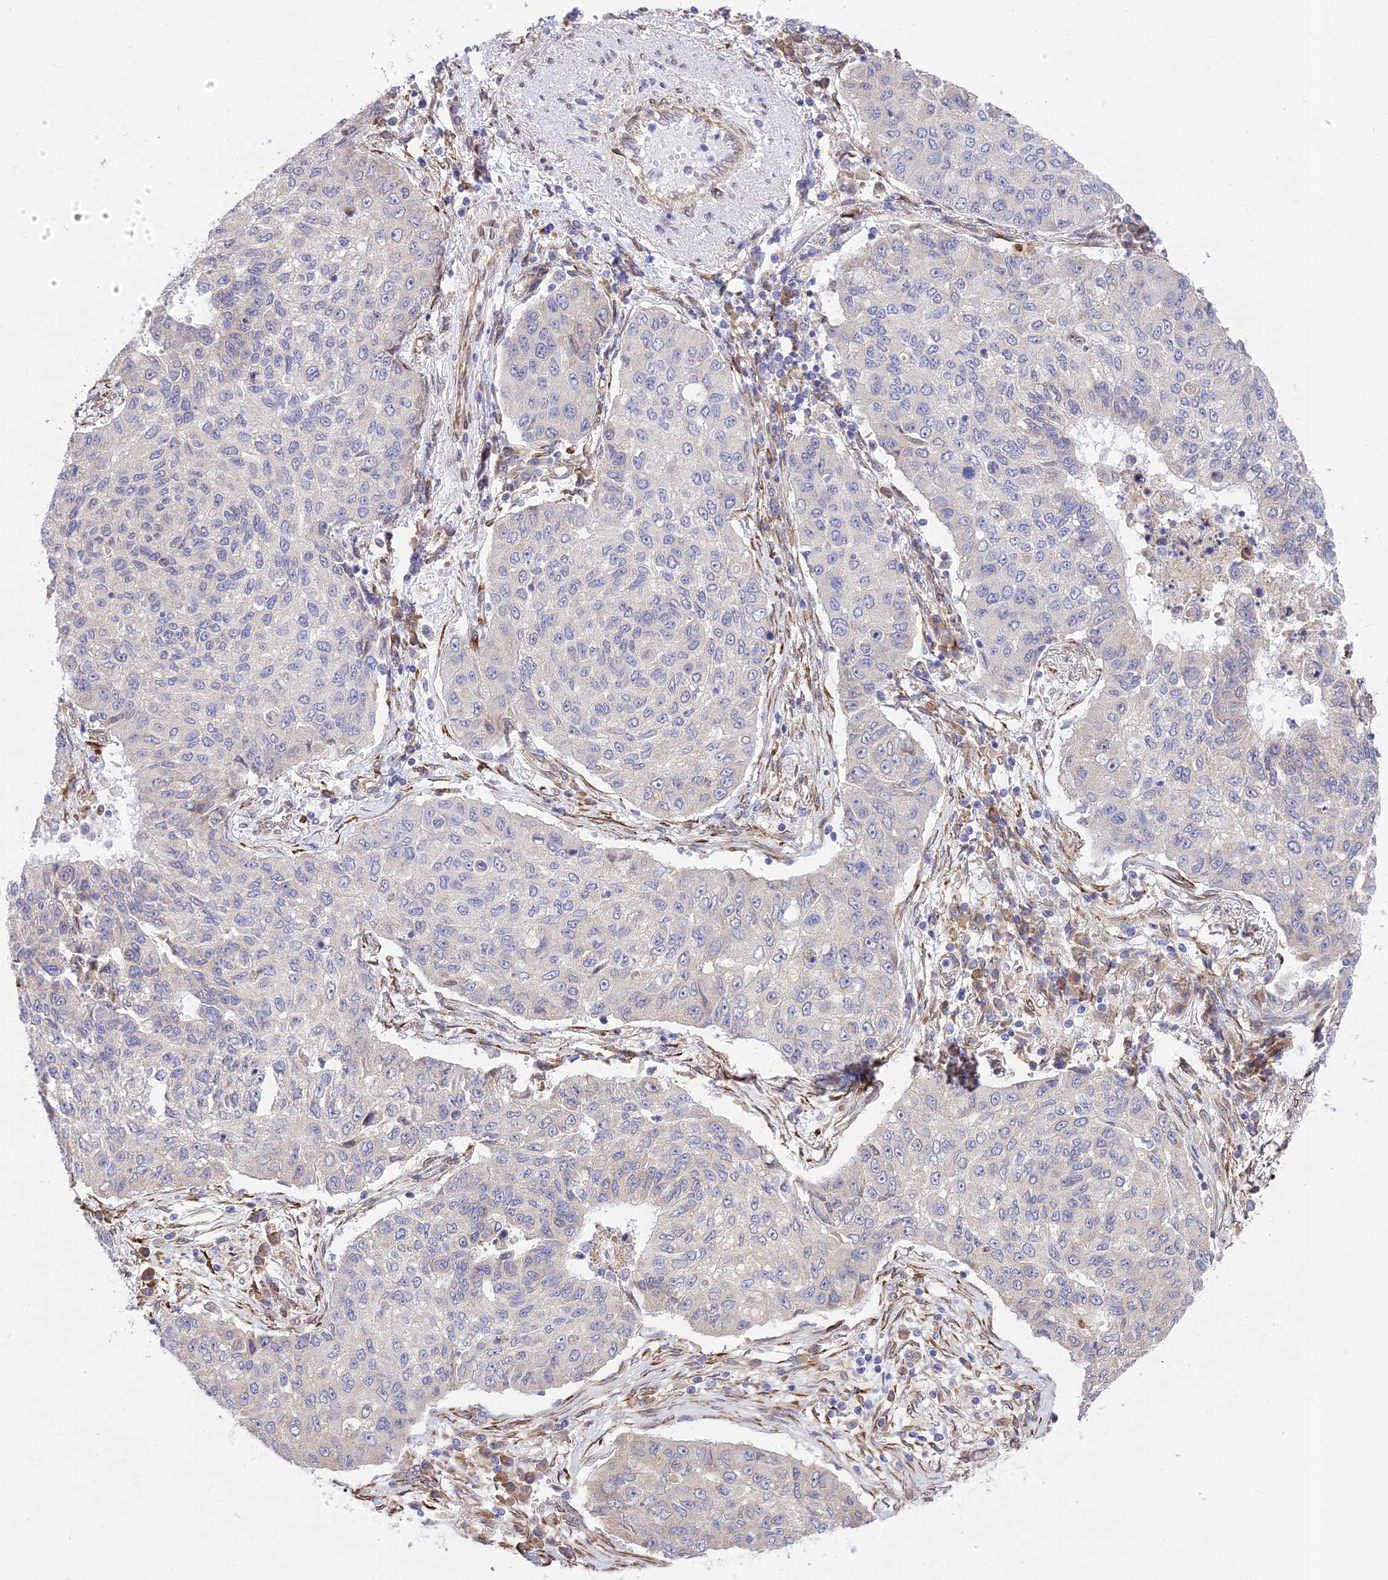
{"staining": {"intensity": "negative", "quantity": "none", "location": "none"}, "tissue": "lung cancer", "cell_type": "Tumor cells", "image_type": "cancer", "snomed": [{"axis": "morphology", "description": "Squamous cell carcinoma, NOS"}, {"axis": "topography", "description": "Lung"}], "caption": "Micrograph shows no significant protein positivity in tumor cells of lung cancer (squamous cell carcinoma). (Brightfield microscopy of DAB immunohistochemistry at high magnification).", "gene": "EXOC3L4", "patient": {"sex": "male", "age": 74}}